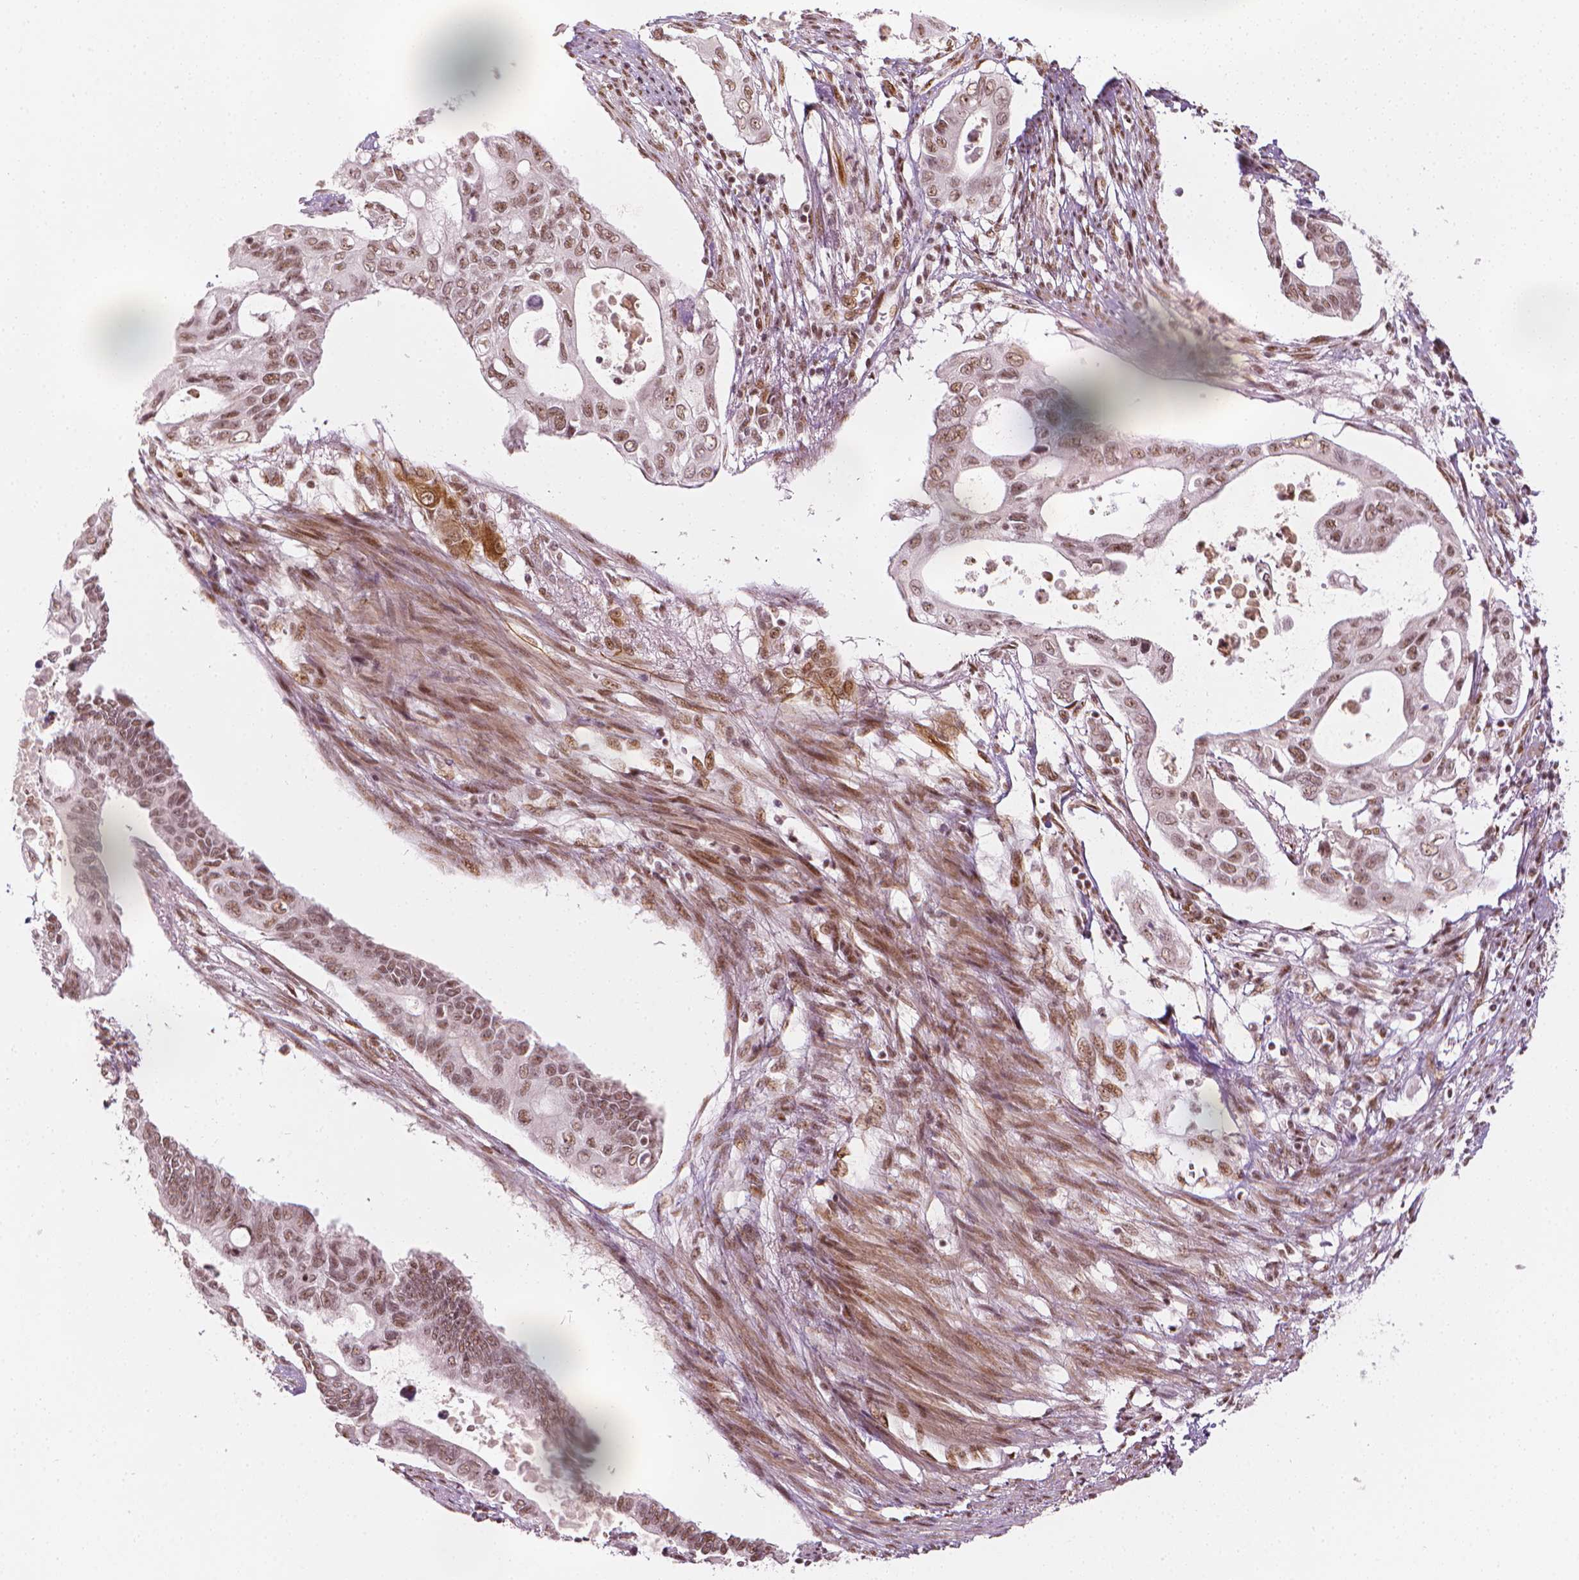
{"staining": {"intensity": "weak", "quantity": ">75%", "location": "nuclear"}, "tissue": "pancreatic cancer", "cell_type": "Tumor cells", "image_type": "cancer", "snomed": [{"axis": "morphology", "description": "Adenocarcinoma, NOS"}, {"axis": "topography", "description": "Pancreas"}], "caption": "Immunohistochemistry staining of pancreatic adenocarcinoma, which demonstrates low levels of weak nuclear expression in about >75% of tumor cells indicating weak nuclear protein expression. The staining was performed using DAB (3,3'-diaminobenzidine) (brown) for protein detection and nuclei were counterstained in hematoxylin (blue).", "gene": "ELF2", "patient": {"sex": "female", "age": 63}}